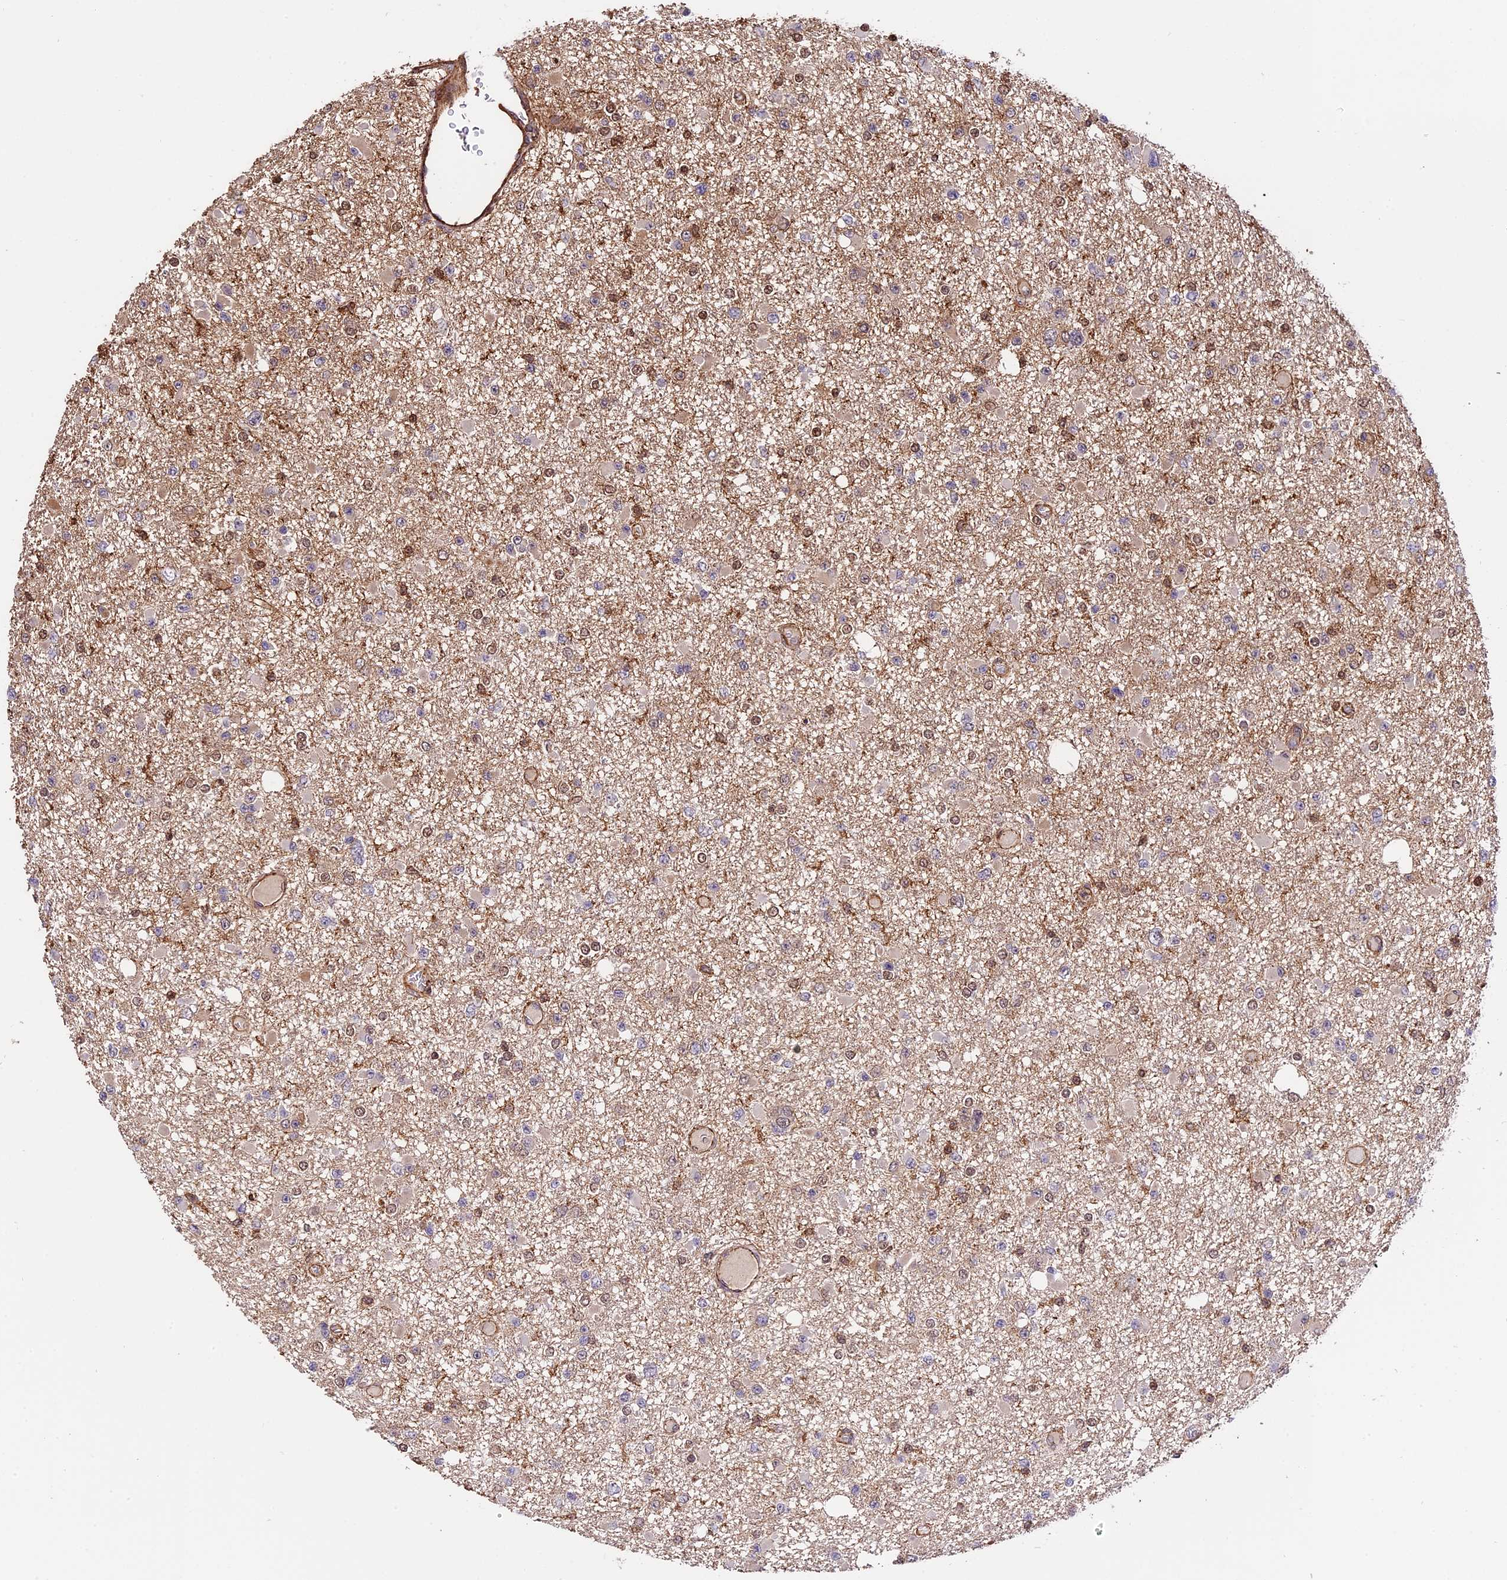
{"staining": {"intensity": "weak", "quantity": "25%-75%", "location": "nuclear"}, "tissue": "glioma", "cell_type": "Tumor cells", "image_type": "cancer", "snomed": [{"axis": "morphology", "description": "Glioma, malignant, Low grade"}, {"axis": "topography", "description": "Brain"}], "caption": "A high-resolution image shows immunohistochemistry staining of malignant low-grade glioma, which exhibits weak nuclear staining in about 25%-75% of tumor cells.", "gene": "HERPUD1", "patient": {"sex": "female", "age": 22}}